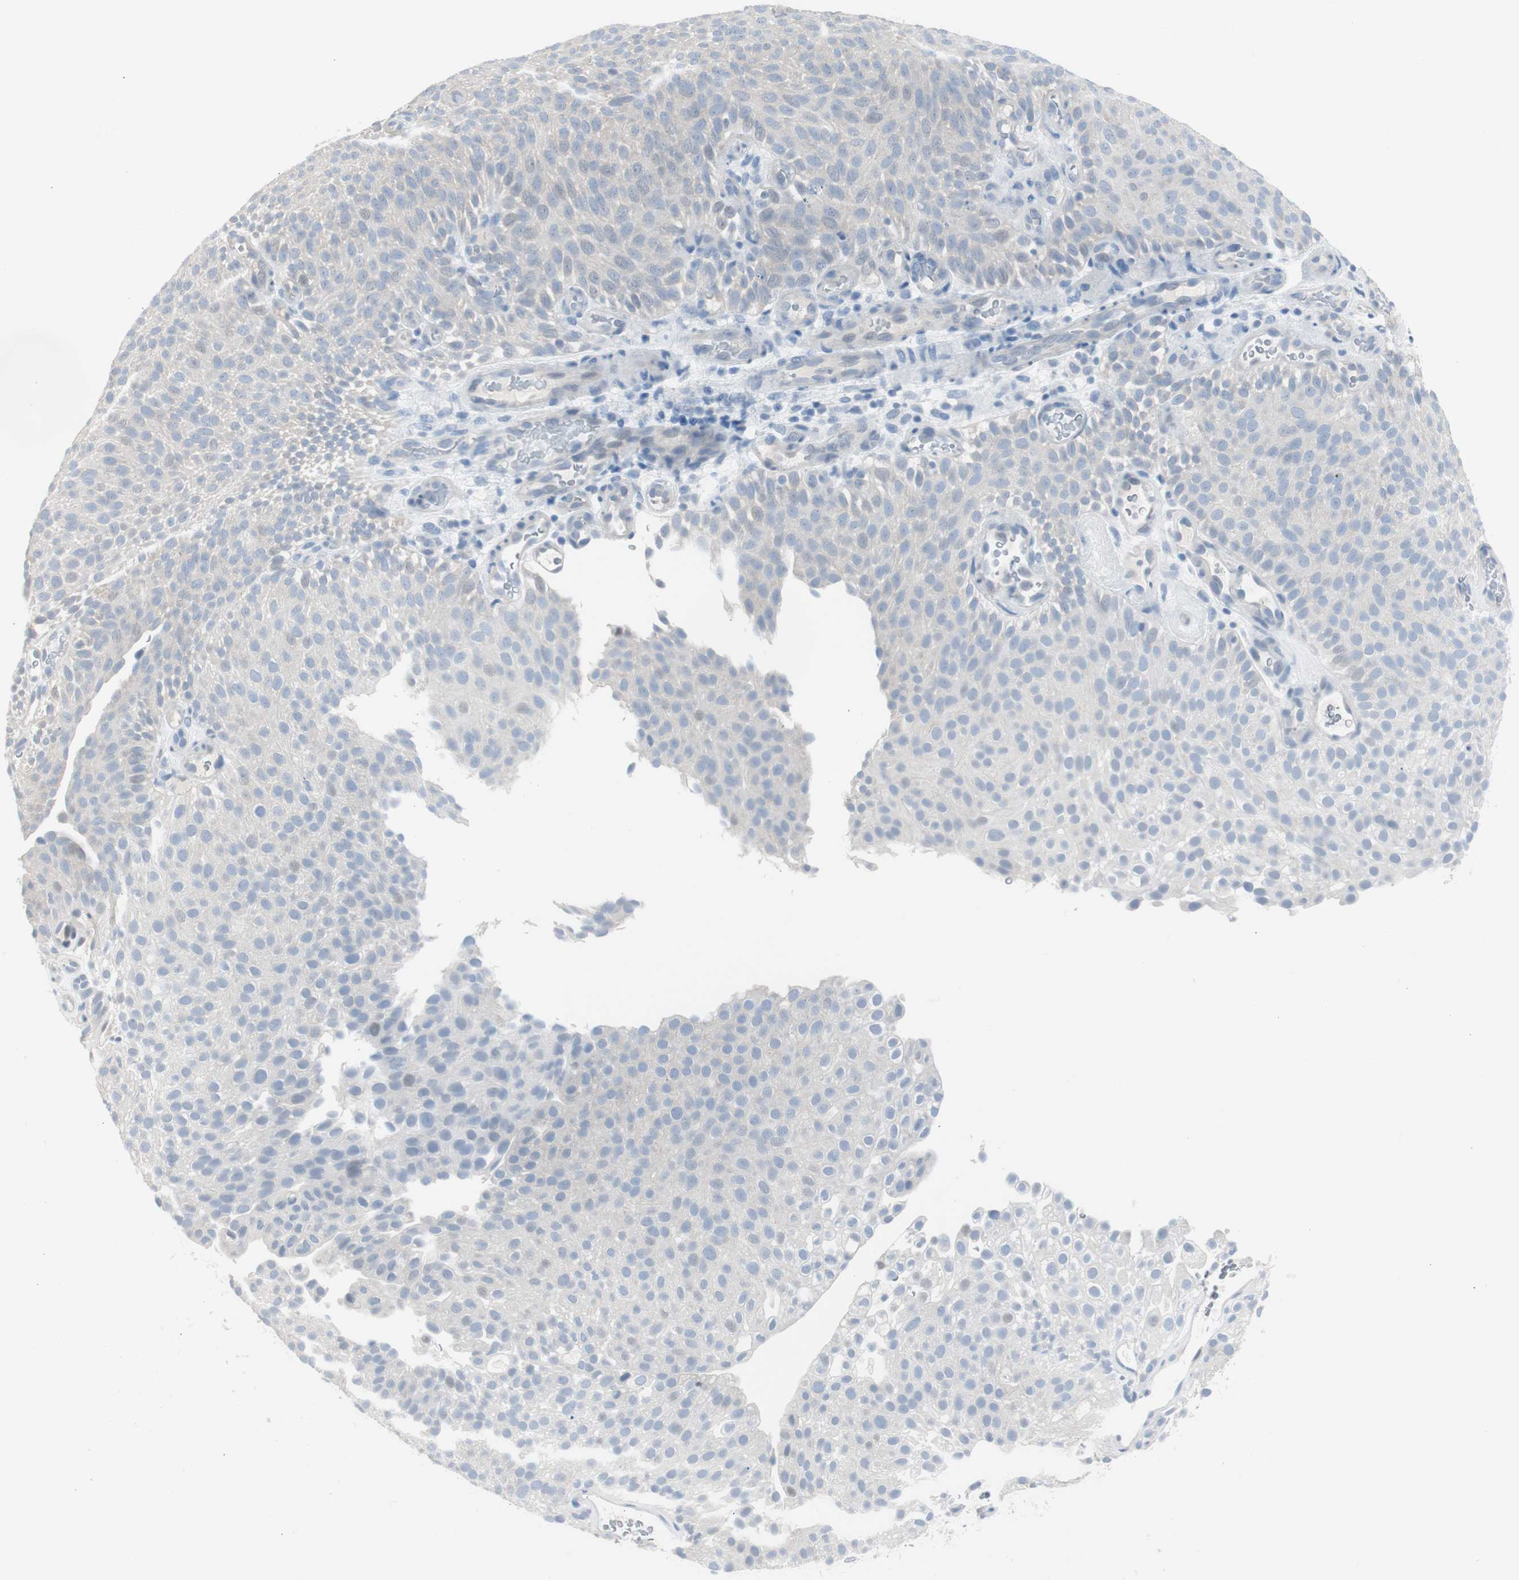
{"staining": {"intensity": "negative", "quantity": "none", "location": "none"}, "tissue": "urothelial cancer", "cell_type": "Tumor cells", "image_type": "cancer", "snomed": [{"axis": "morphology", "description": "Urothelial carcinoma, Low grade"}, {"axis": "topography", "description": "Urinary bladder"}], "caption": "Tumor cells show no significant expression in low-grade urothelial carcinoma. (DAB immunohistochemistry (IHC) visualized using brightfield microscopy, high magnification).", "gene": "S100A7", "patient": {"sex": "male", "age": 78}}